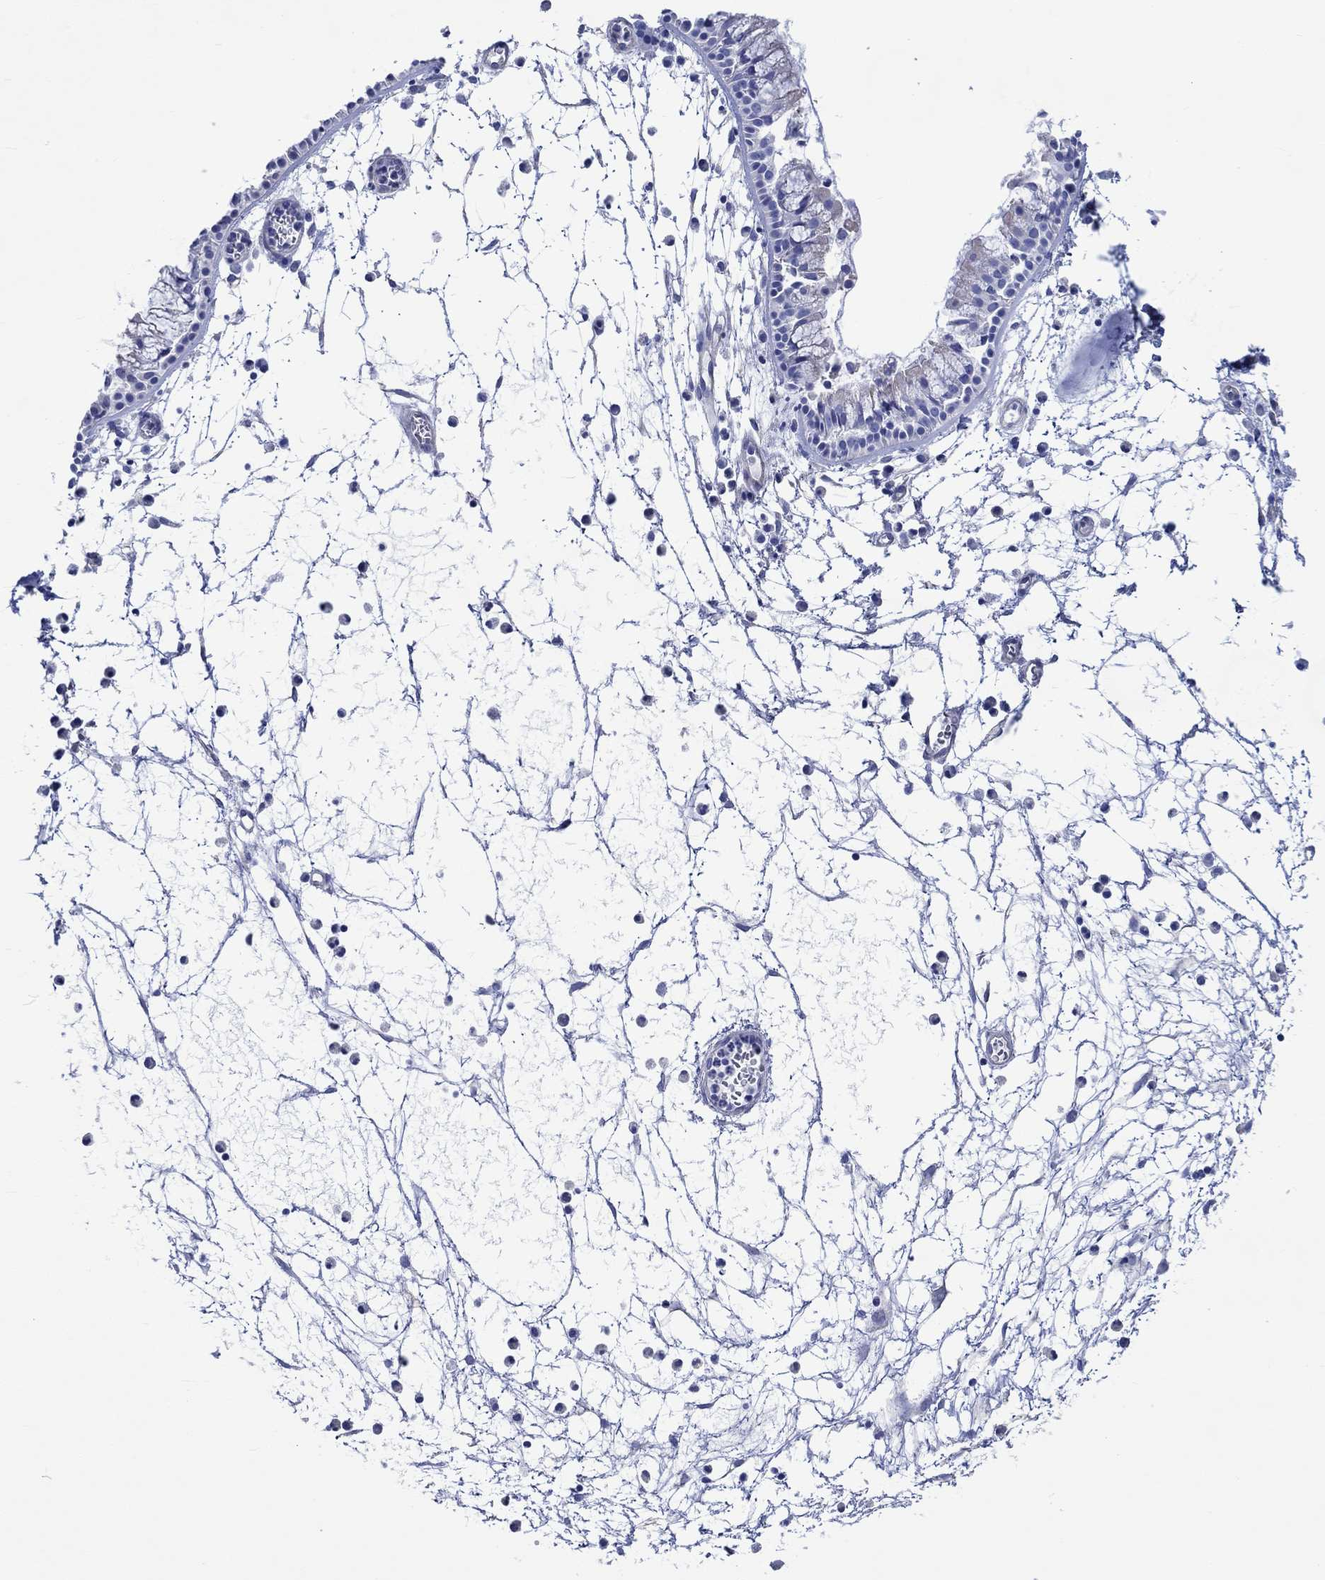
{"staining": {"intensity": "negative", "quantity": "none", "location": "none"}, "tissue": "nasopharynx", "cell_type": "Respiratory epithelial cells", "image_type": "normal", "snomed": [{"axis": "morphology", "description": "Normal tissue, NOS"}, {"axis": "topography", "description": "Nasopharynx"}], "caption": "High magnification brightfield microscopy of unremarkable nasopharynx stained with DAB (brown) and counterstained with hematoxylin (blue): respiratory epithelial cells show no significant expression. Nuclei are stained in blue.", "gene": "CPLX1", "patient": {"sex": "female", "age": 73}}